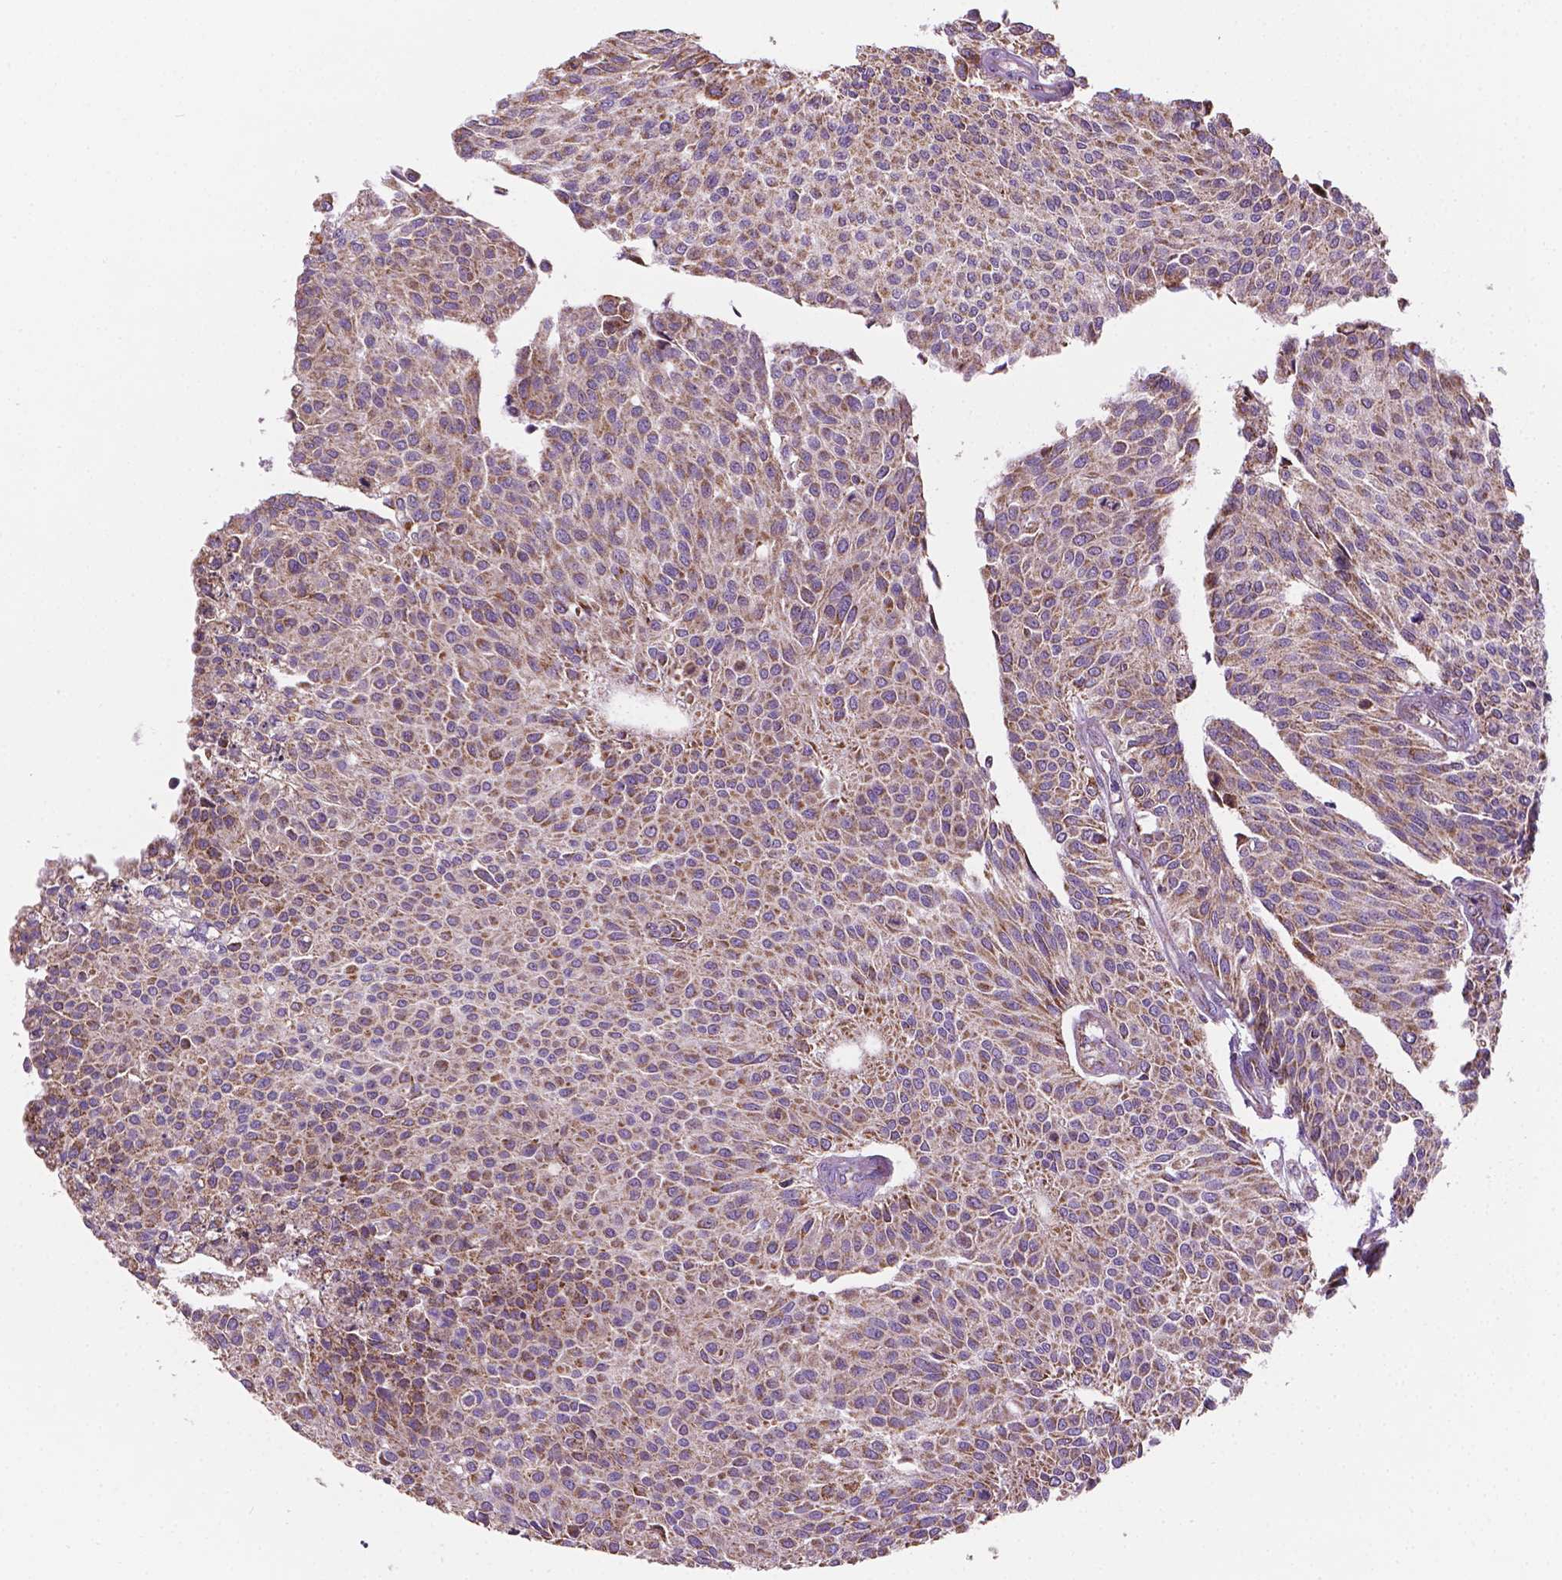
{"staining": {"intensity": "moderate", "quantity": ">75%", "location": "cytoplasmic/membranous"}, "tissue": "urothelial cancer", "cell_type": "Tumor cells", "image_type": "cancer", "snomed": [{"axis": "morphology", "description": "Urothelial carcinoma, NOS"}, {"axis": "topography", "description": "Urinary bladder"}], "caption": "Moderate cytoplasmic/membranous expression is present in about >75% of tumor cells in urothelial cancer.", "gene": "PIBF1", "patient": {"sex": "male", "age": 55}}